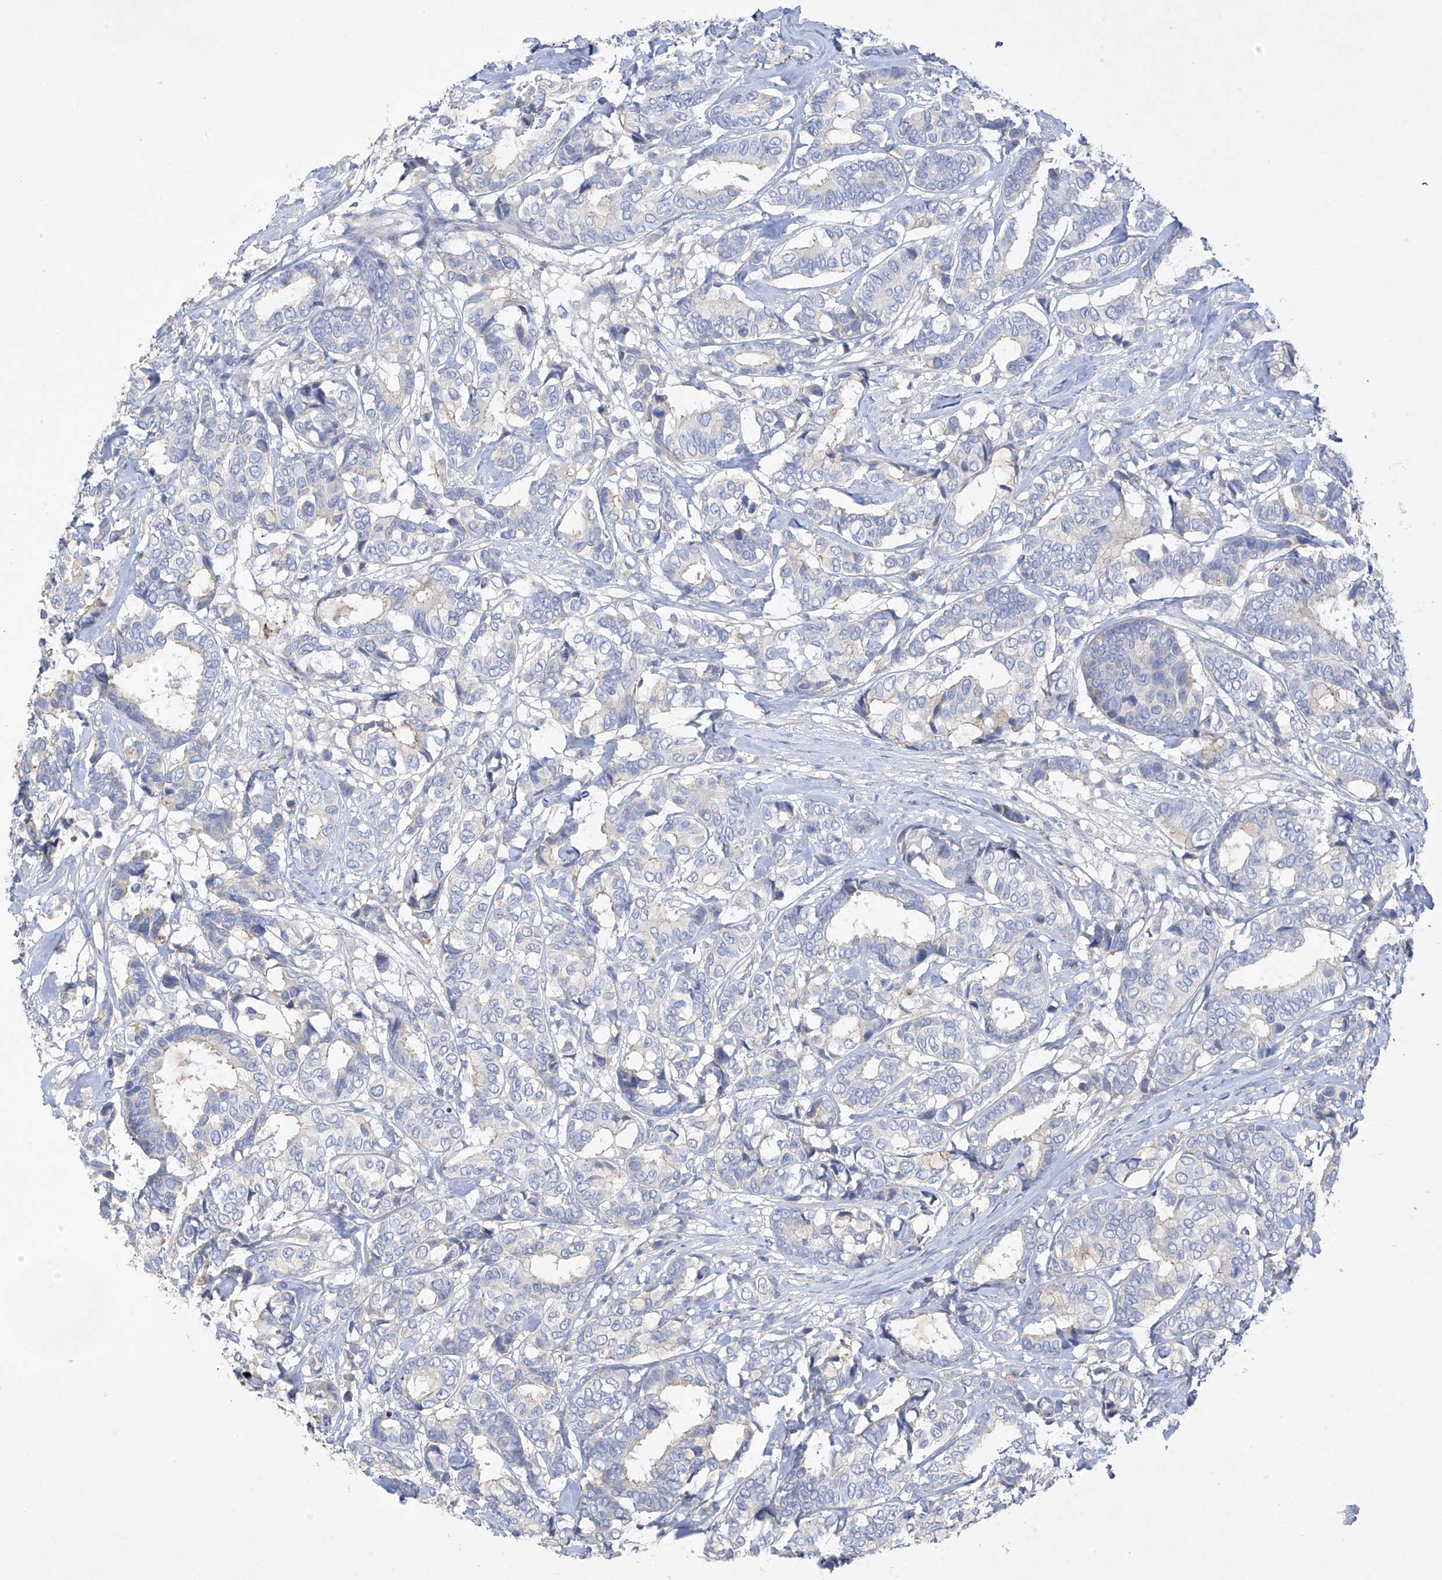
{"staining": {"intensity": "negative", "quantity": "none", "location": "none"}, "tissue": "breast cancer", "cell_type": "Tumor cells", "image_type": "cancer", "snomed": [{"axis": "morphology", "description": "Duct carcinoma"}, {"axis": "topography", "description": "Breast"}], "caption": "Immunohistochemistry image of neoplastic tissue: human breast cancer stained with DAB displays no significant protein expression in tumor cells.", "gene": "PRSS12", "patient": {"sex": "female", "age": 87}}